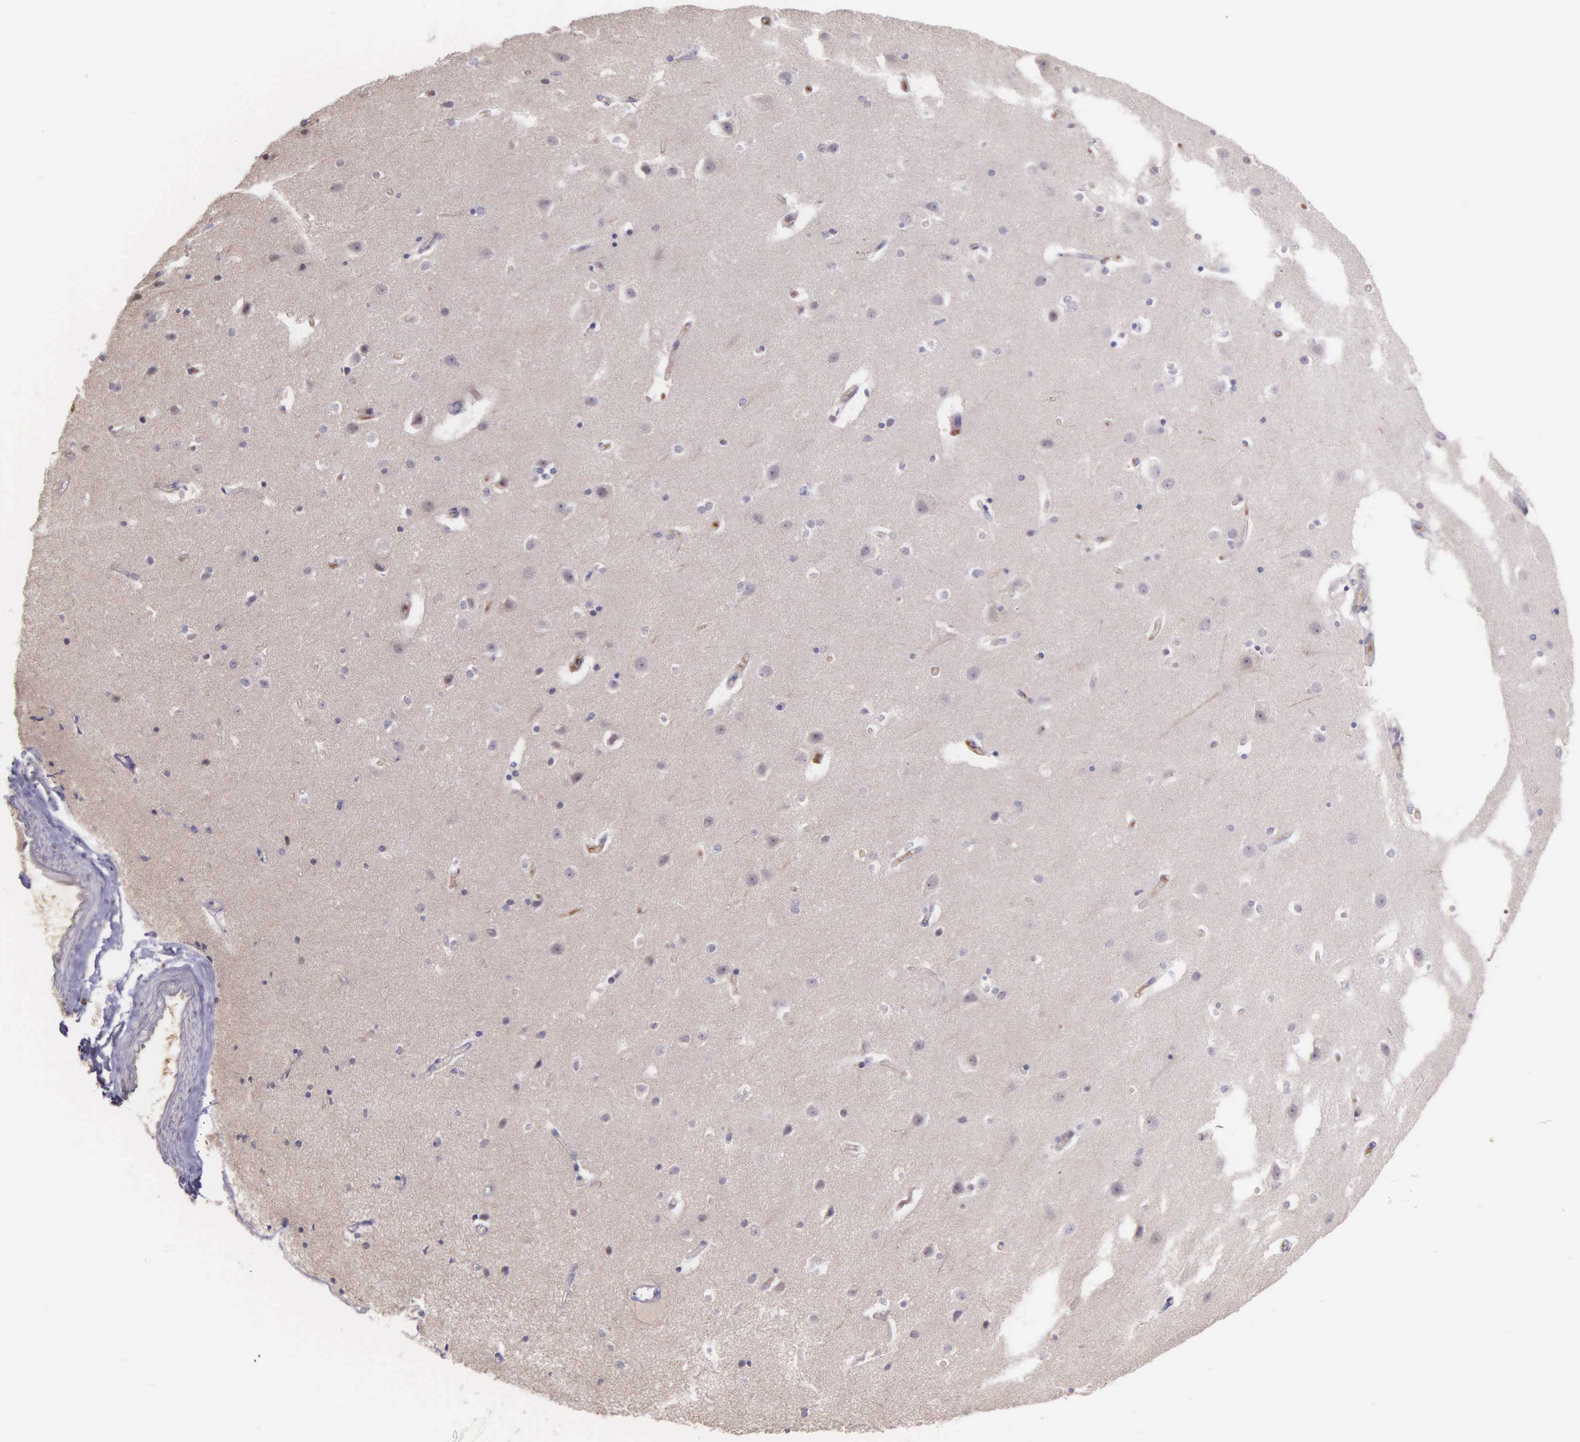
{"staining": {"intensity": "negative", "quantity": "none", "location": "none"}, "tissue": "caudate", "cell_type": "Glial cells", "image_type": "normal", "snomed": [{"axis": "morphology", "description": "Normal tissue, NOS"}, {"axis": "topography", "description": "Lateral ventricle wall"}], "caption": "The histopathology image exhibits no significant positivity in glial cells of caudate. (Brightfield microscopy of DAB immunohistochemistry at high magnification).", "gene": "MCM5", "patient": {"sex": "female", "age": 54}}